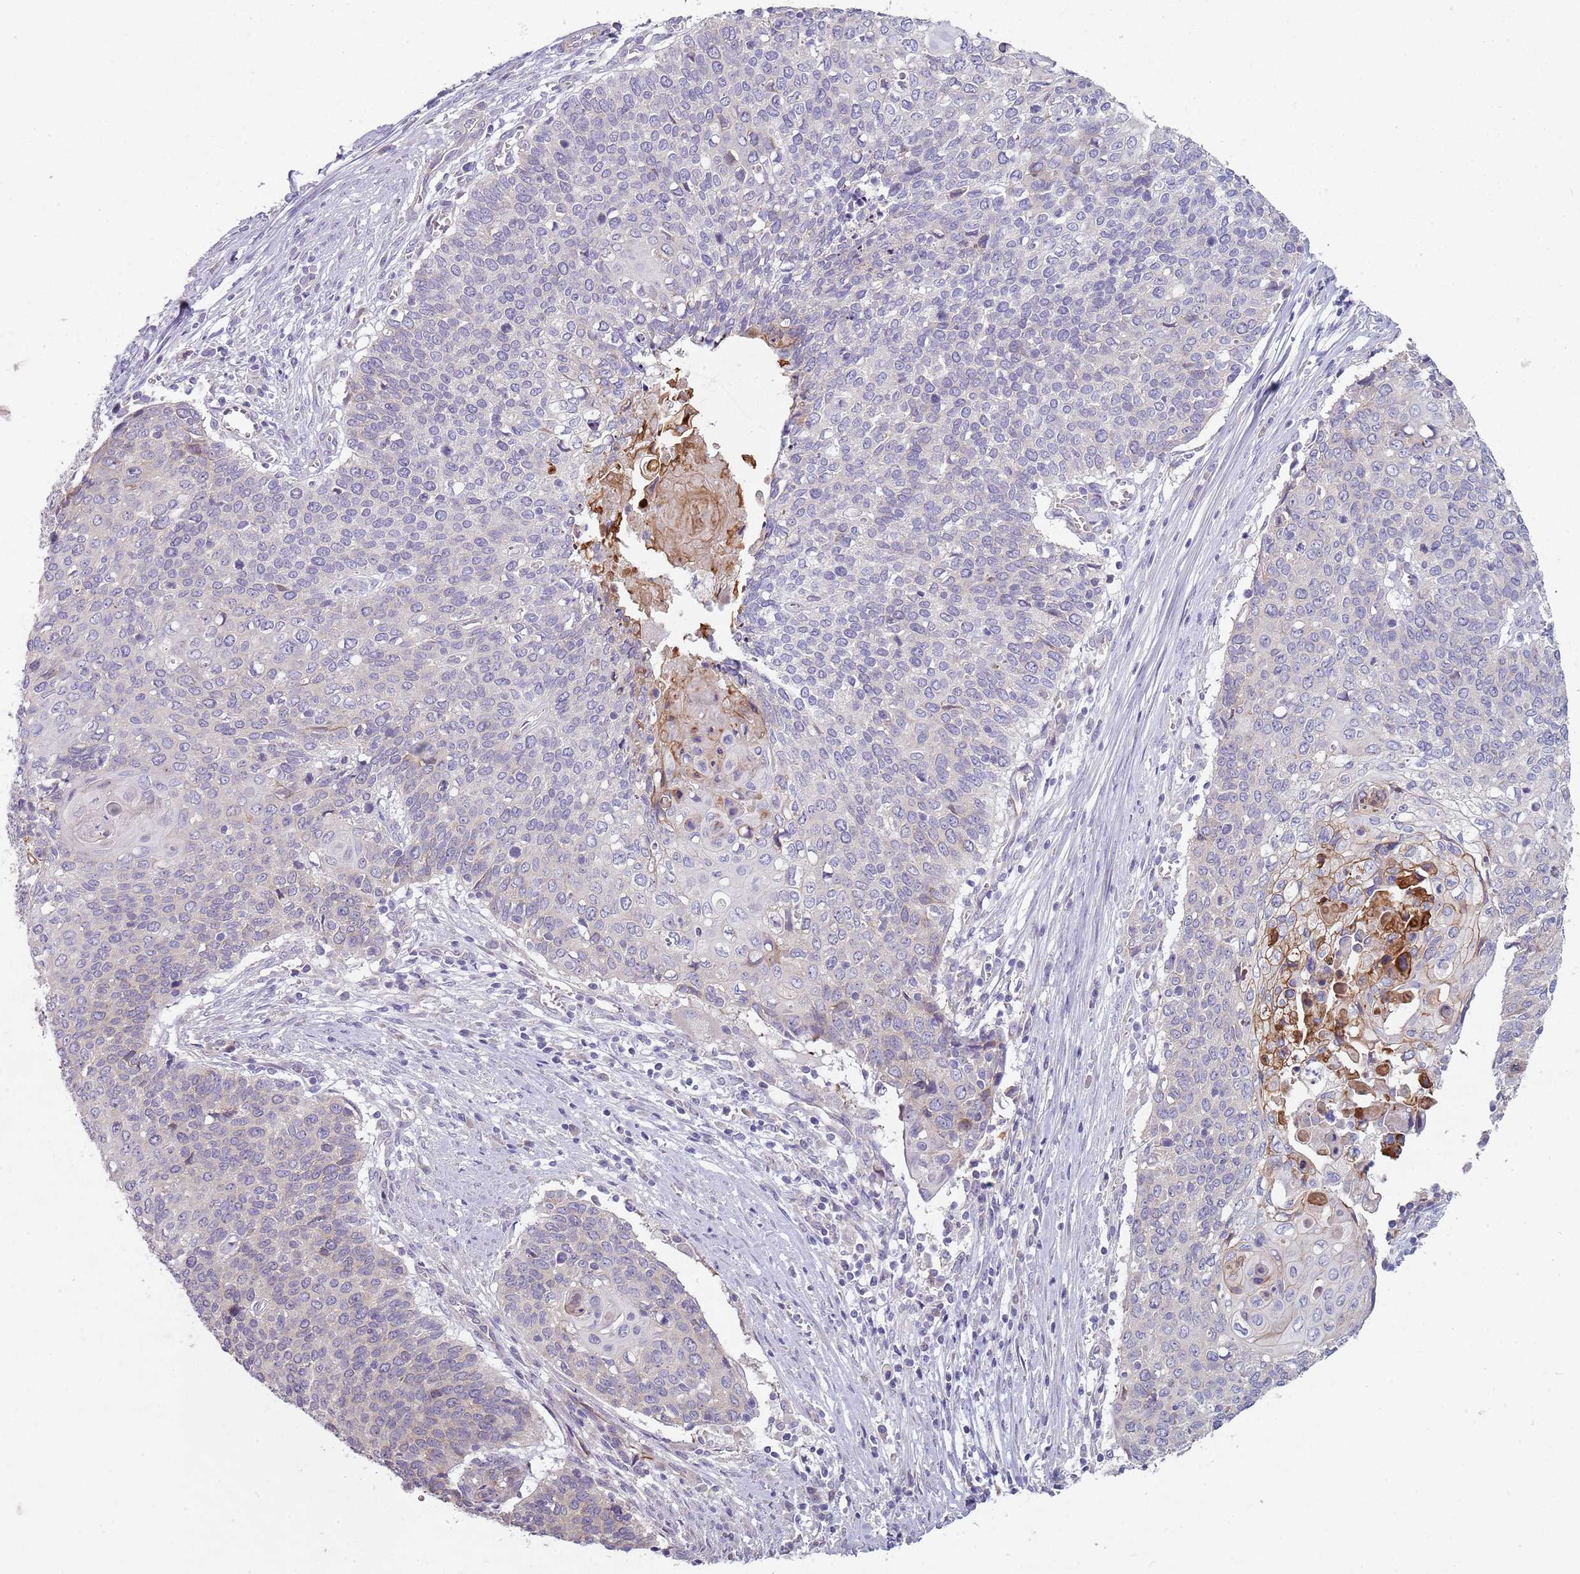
{"staining": {"intensity": "negative", "quantity": "none", "location": "none"}, "tissue": "cervical cancer", "cell_type": "Tumor cells", "image_type": "cancer", "snomed": [{"axis": "morphology", "description": "Squamous cell carcinoma, NOS"}, {"axis": "topography", "description": "Cervix"}], "caption": "An IHC image of squamous cell carcinoma (cervical) is shown. There is no staining in tumor cells of squamous cell carcinoma (cervical). (Stains: DAB IHC with hematoxylin counter stain, Microscopy: brightfield microscopy at high magnification).", "gene": "ZNF583", "patient": {"sex": "female", "age": 39}}